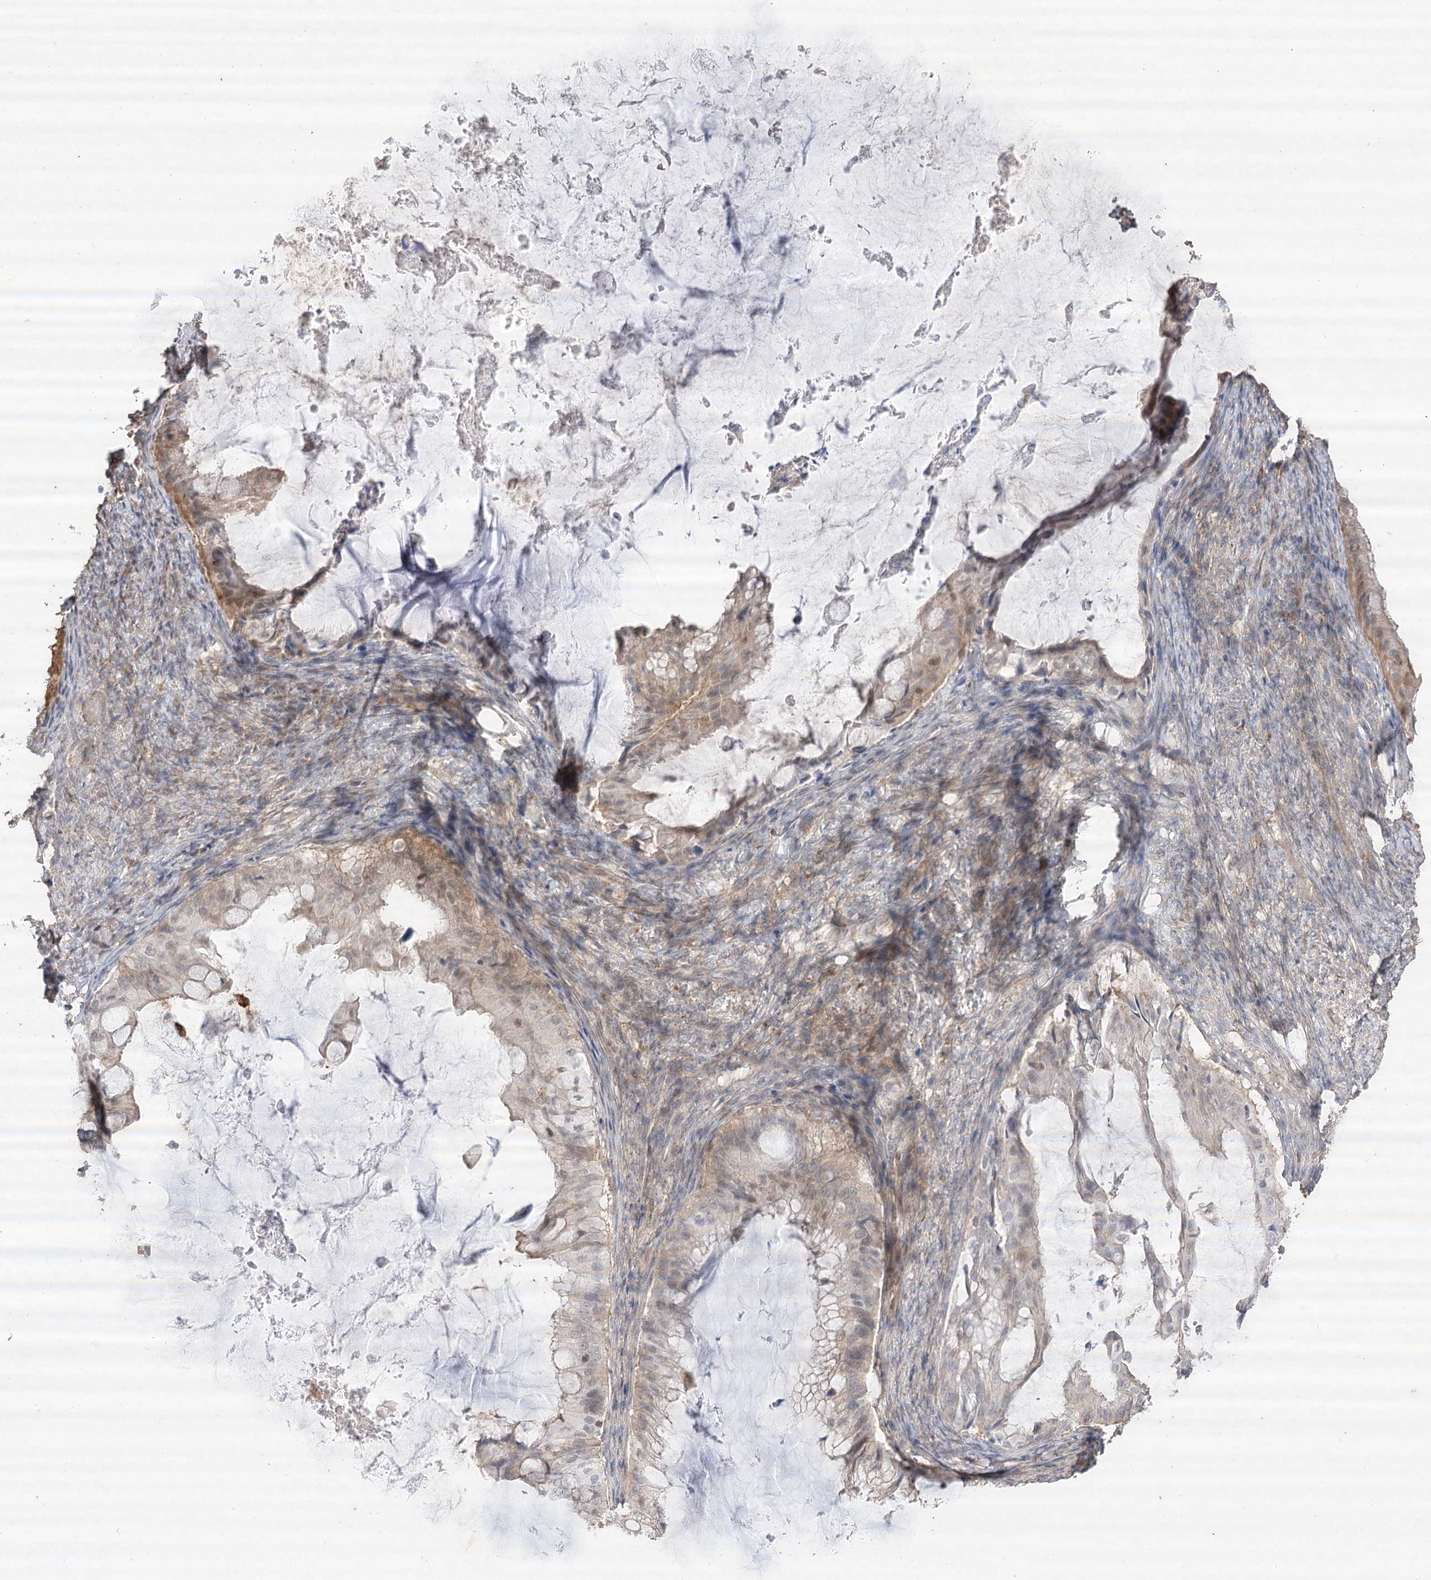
{"staining": {"intensity": "weak", "quantity": "25%-75%", "location": "cytoplasmic/membranous,nuclear"}, "tissue": "ovarian cancer", "cell_type": "Tumor cells", "image_type": "cancer", "snomed": [{"axis": "morphology", "description": "Cystadenocarcinoma, mucinous, NOS"}, {"axis": "topography", "description": "Ovary"}], "caption": "Immunohistochemistry photomicrograph of neoplastic tissue: ovarian mucinous cystadenocarcinoma stained using immunohistochemistry demonstrates low levels of weak protein expression localized specifically in the cytoplasmic/membranous and nuclear of tumor cells, appearing as a cytoplasmic/membranous and nuclear brown color.", "gene": "OBSL1", "patient": {"sex": "female", "age": 61}}